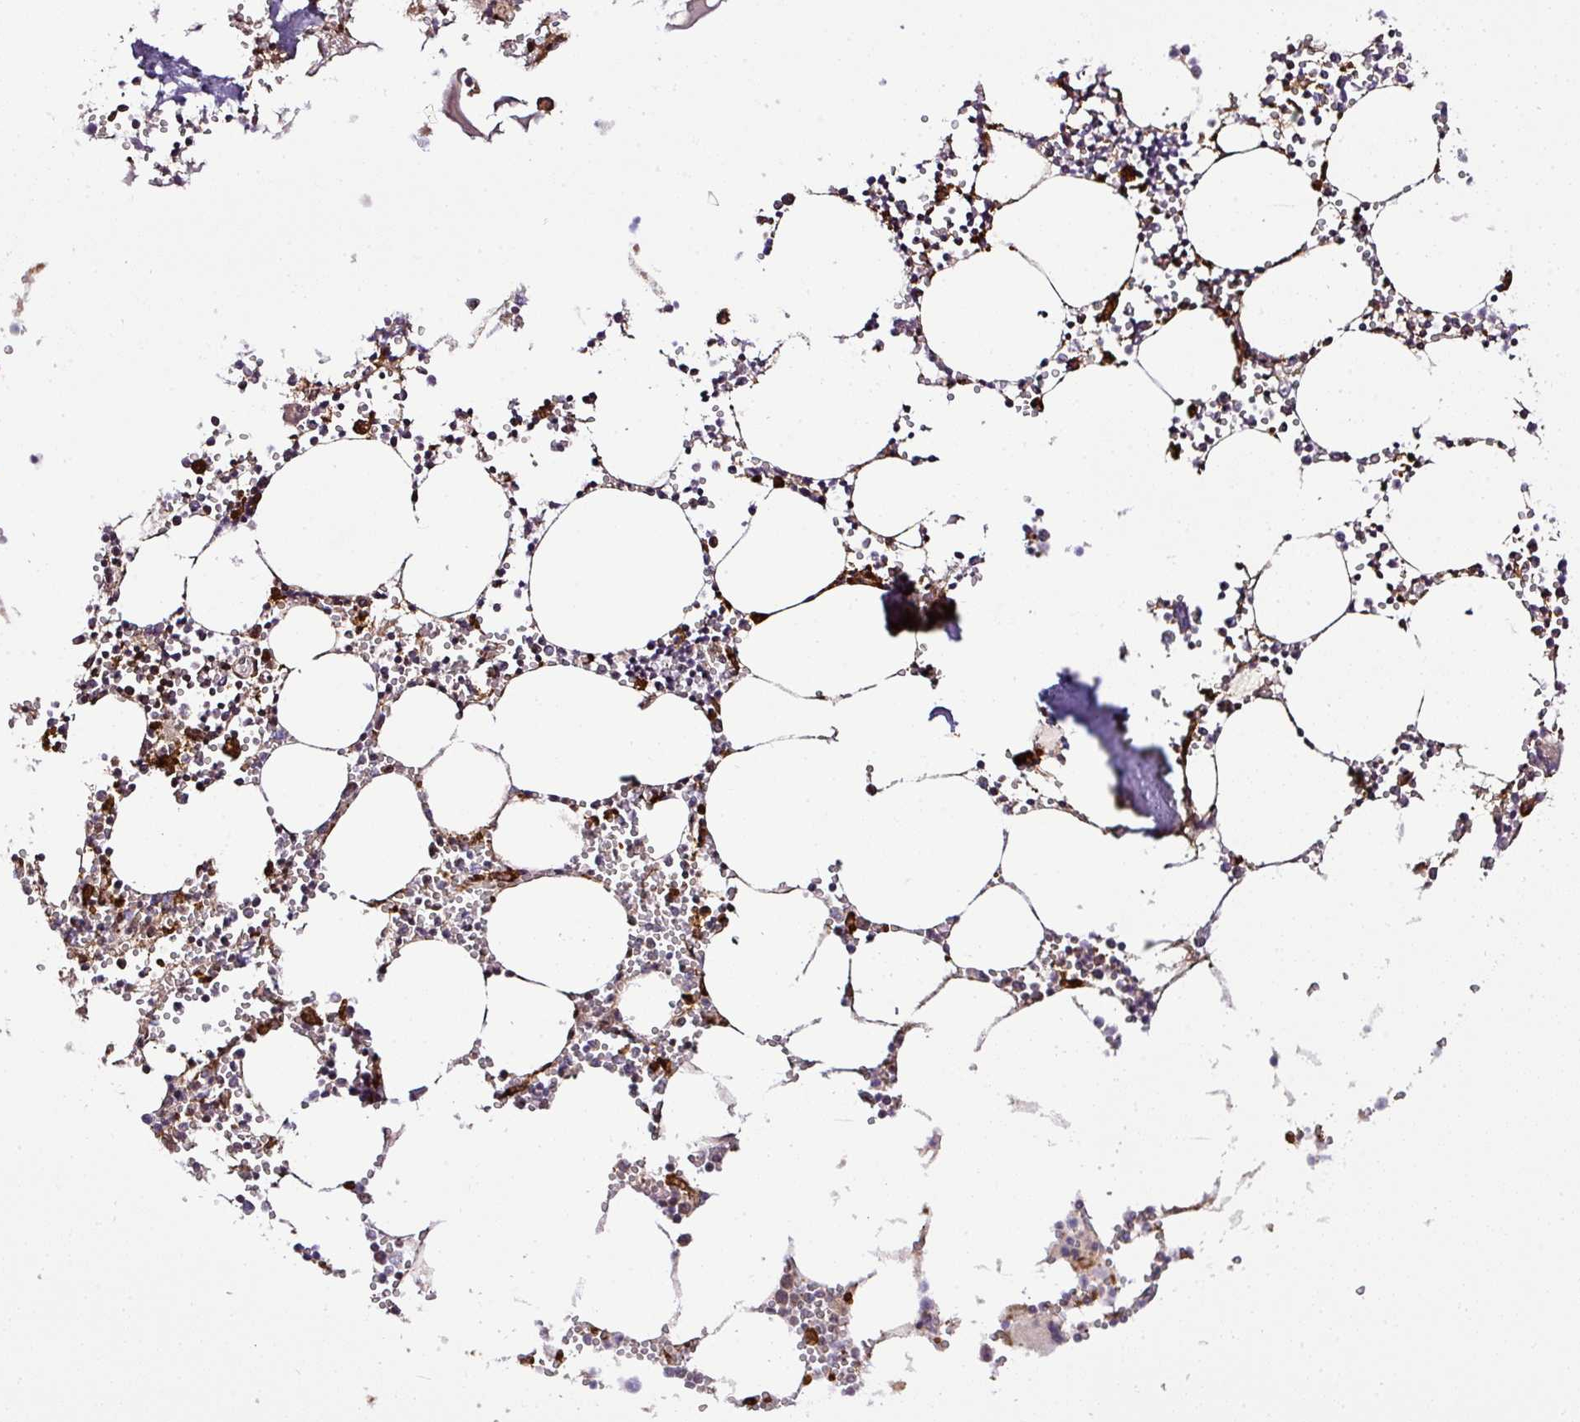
{"staining": {"intensity": "moderate", "quantity": "<25%", "location": "cytoplasmic/membranous"}, "tissue": "bone marrow", "cell_type": "Hematopoietic cells", "image_type": "normal", "snomed": [{"axis": "morphology", "description": "Normal tissue, NOS"}, {"axis": "topography", "description": "Bone marrow"}], "caption": "The photomicrograph shows a brown stain indicating the presence of a protein in the cytoplasmic/membranous of hematopoietic cells in bone marrow. Nuclei are stained in blue.", "gene": "FAM153A", "patient": {"sex": "male", "age": 54}}